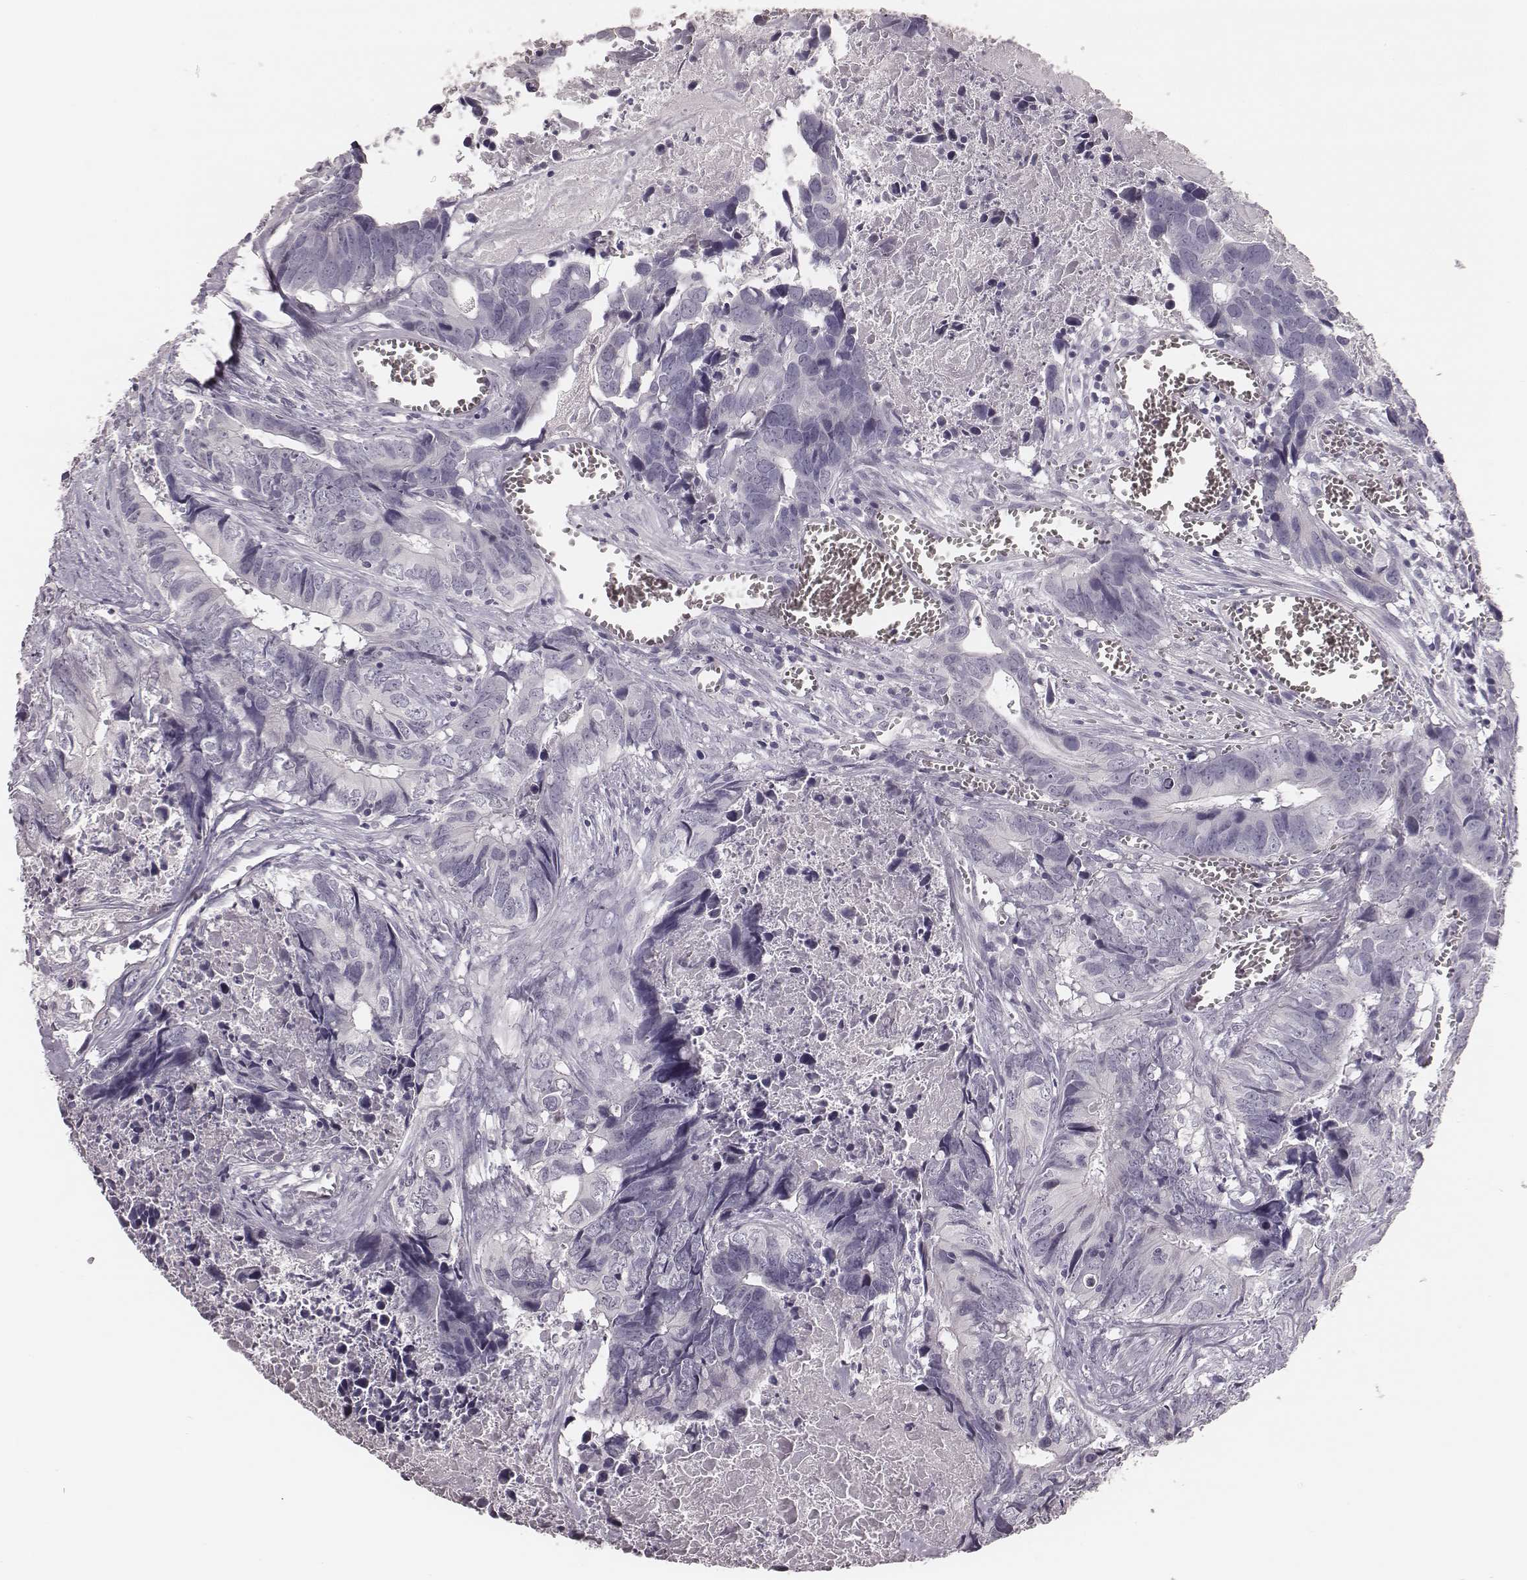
{"staining": {"intensity": "negative", "quantity": "none", "location": "none"}, "tissue": "colorectal cancer", "cell_type": "Tumor cells", "image_type": "cancer", "snomed": [{"axis": "morphology", "description": "Adenocarcinoma, NOS"}, {"axis": "topography", "description": "Colon"}], "caption": "This is an IHC image of colorectal cancer (adenocarcinoma). There is no expression in tumor cells.", "gene": "CSHL1", "patient": {"sex": "female", "age": 82}}